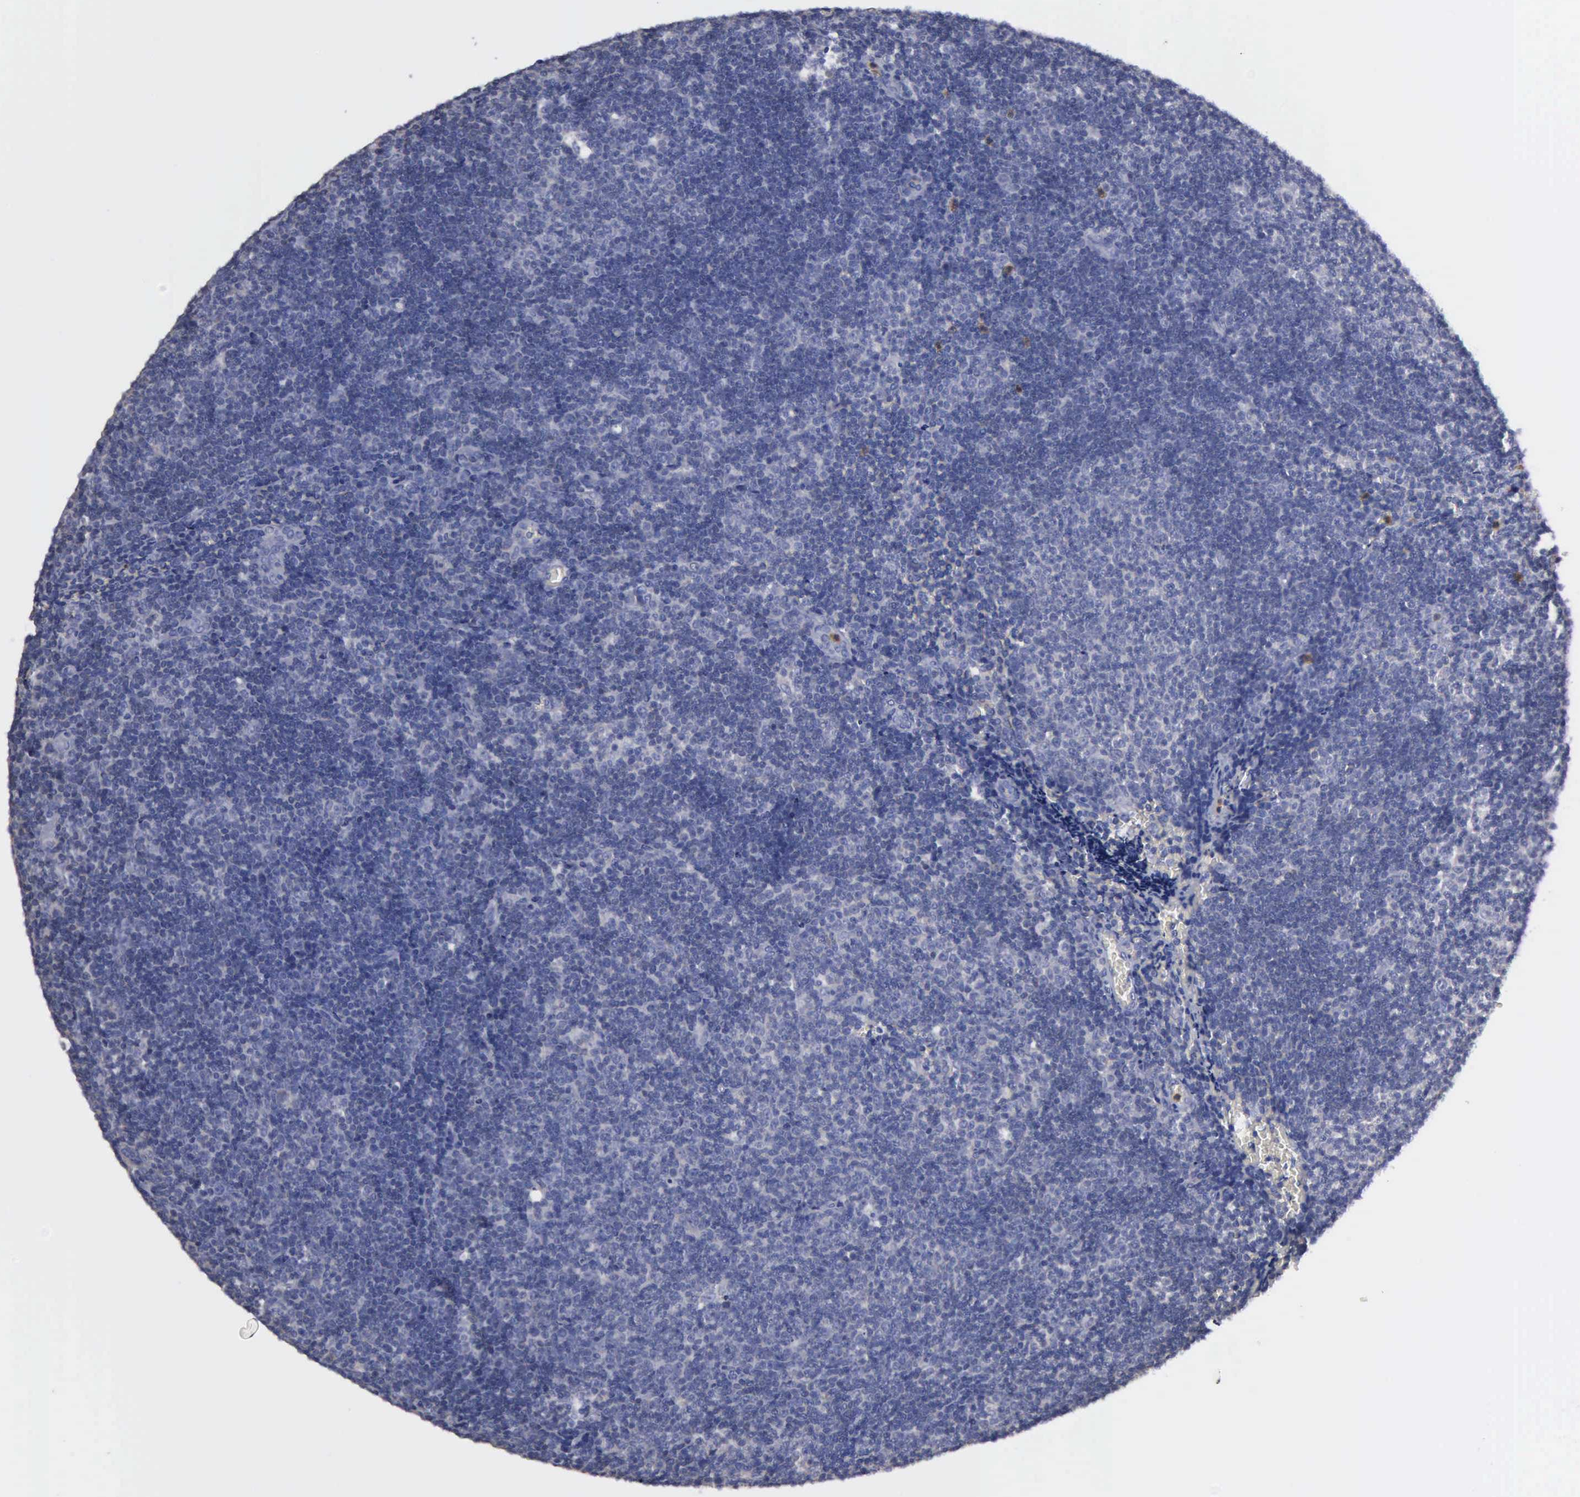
{"staining": {"intensity": "negative", "quantity": "none", "location": "none"}, "tissue": "lymphoma", "cell_type": "Tumor cells", "image_type": "cancer", "snomed": [{"axis": "morphology", "description": "Malignant lymphoma, non-Hodgkin's type, Low grade"}, {"axis": "topography", "description": "Lymph node"}], "caption": "IHC of malignant lymphoma, non-Hodgkin's type (low-grade) demonstrates no positivity in tumor cells.", "gene": "G6PD", "patient": {"sex": "male", "age": 49}}